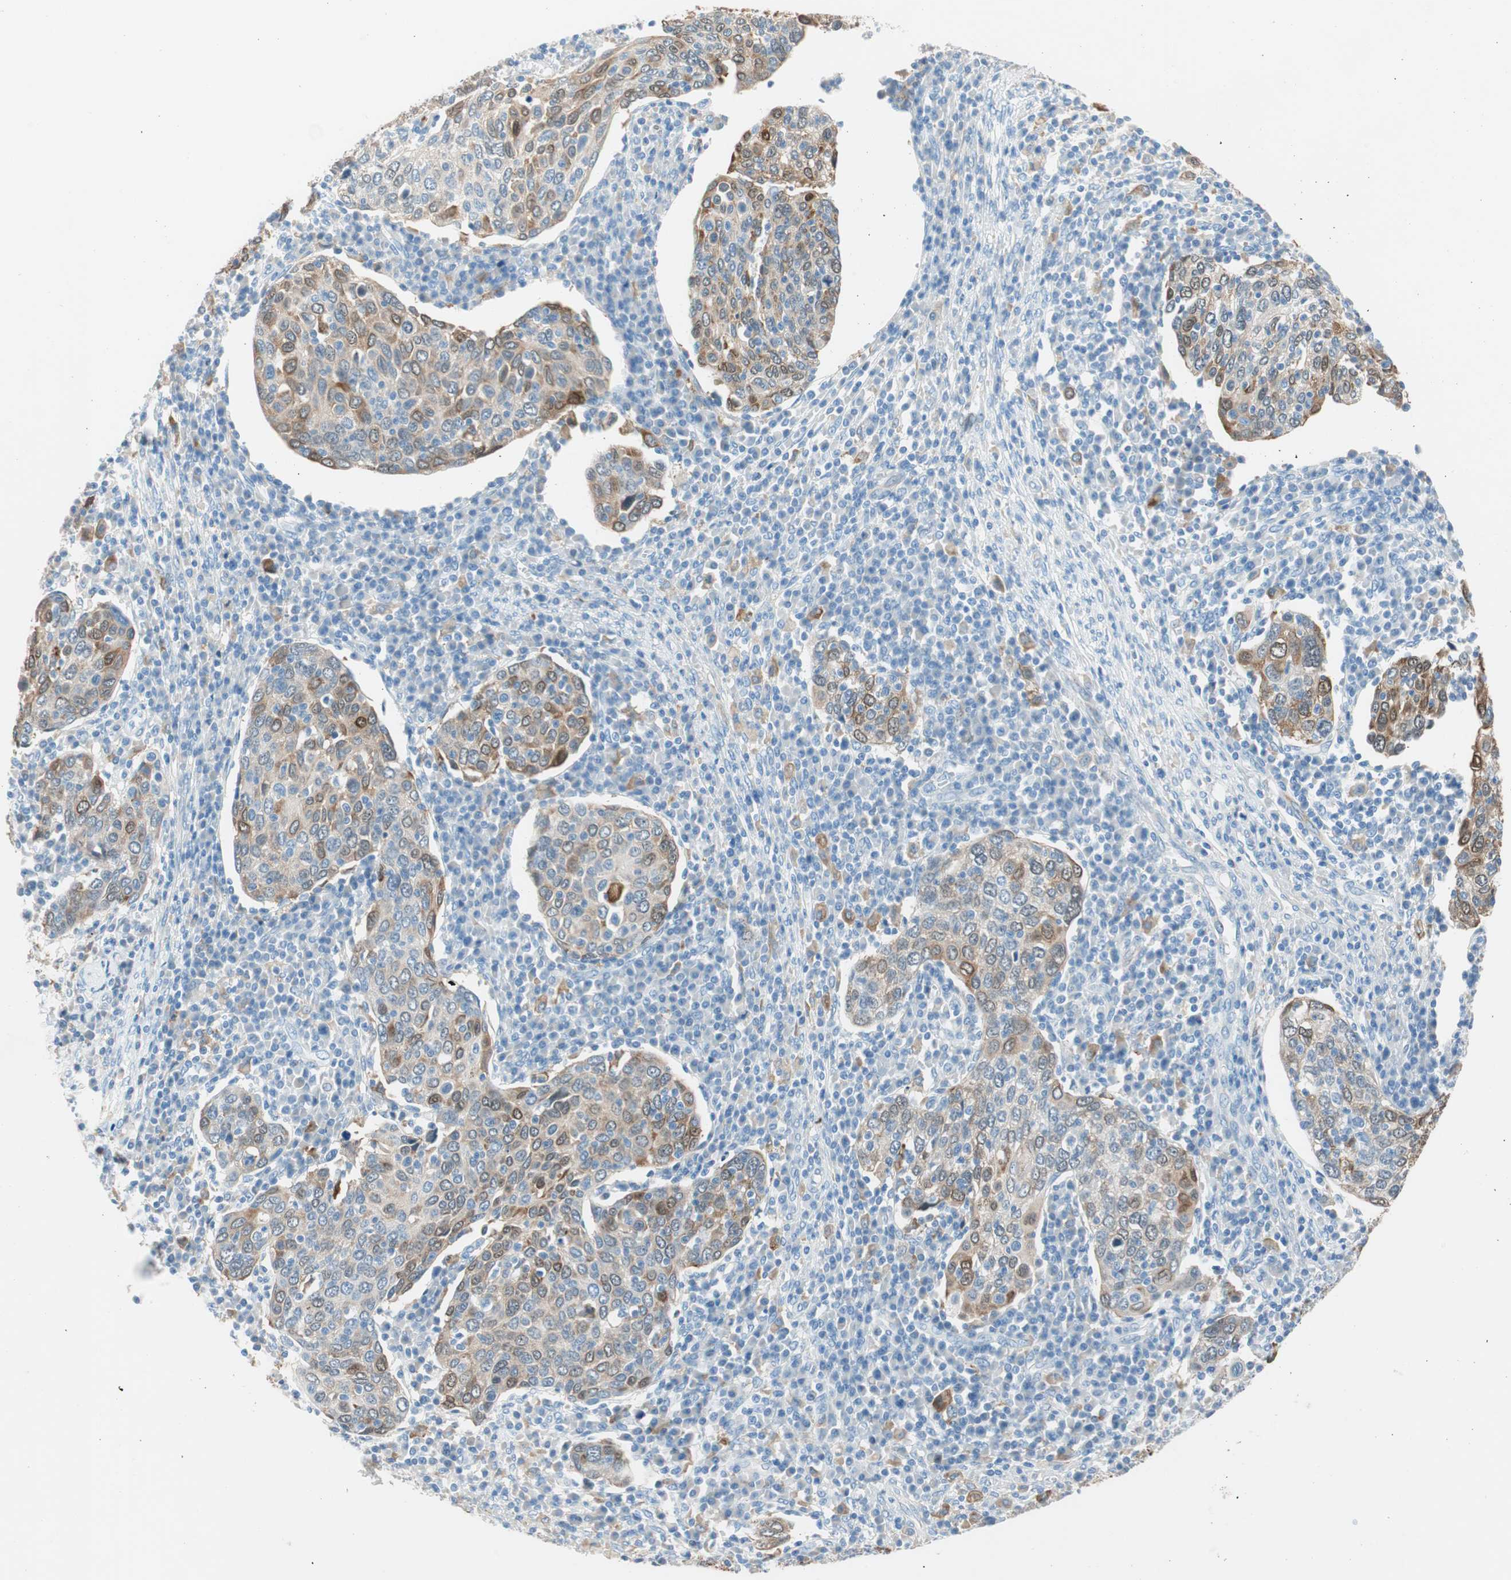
{"staining": {"intensity": "moderate", "quantity": "25%-75%", "location": "cytoplasmic/membranous"}, "tissue": "cervical cancer", "cell_type": "Tumor cells", "image_type": "cancer", "snomed": [{"axis": "morphology", "description": "Squamous cell carcinoma, NOS"}, {"axis": "topography", "description": "Cervix"}], "caption": "A brown stain highlights moderate cytoplasmic/membranous staining of a protein in cervical squamous cell carcinoma tumor cells.", "gene": "GLUL", "patient": {"sex": "female", "age": 40}}